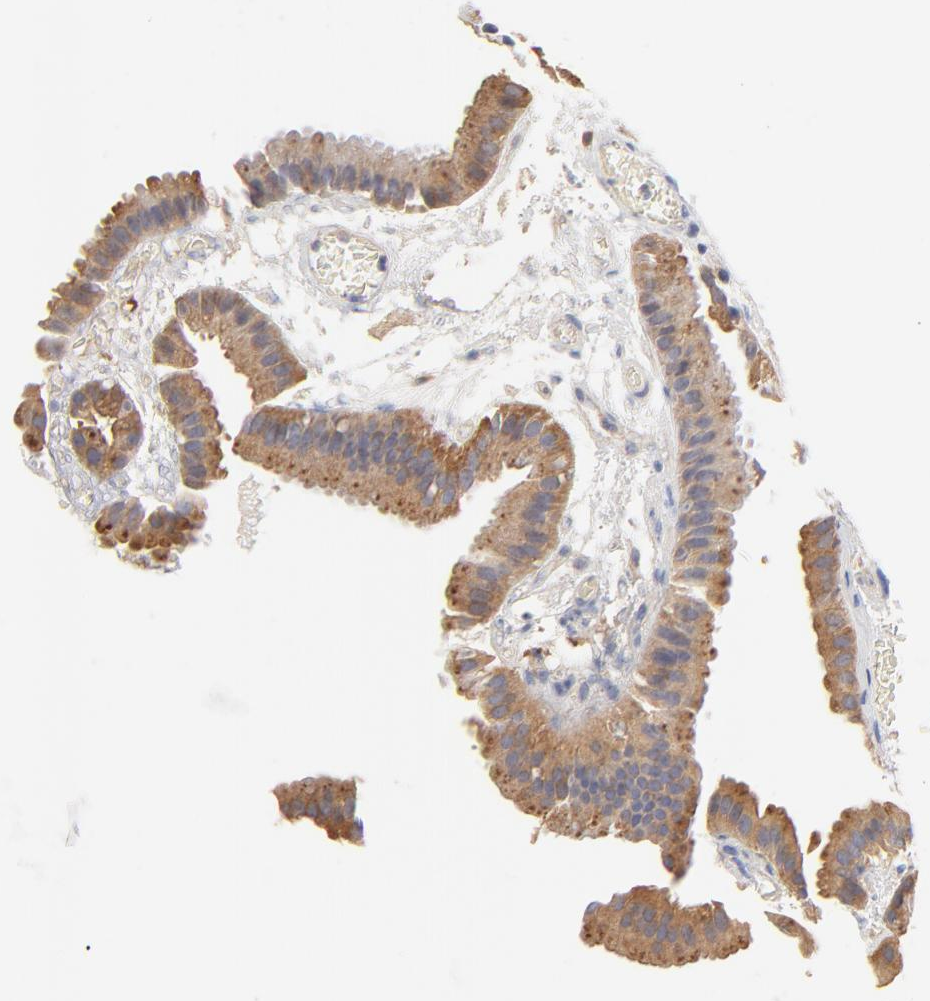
{"staining": {"intensity": "strong", "quantity": ">75%", "location": "cytoplasmic/membranous"}, "tissue": "gallbladder", "cell_type": "Glandular cells", "image_type": "normal", "snomed": [{"axis": "morphology", "description": "Normal tissue, NOS"}, {"axis": "topography", "description": "Gallbladder"}], "caption": "IHC micrograph of normal gallbladder stained for a protein (brown), which displays high levels of strong cytoplasmic/membranous expression in about >75% of glandular cells.", "gene": "FBXL2", "patient": {"sex": "female", "age": 63}}